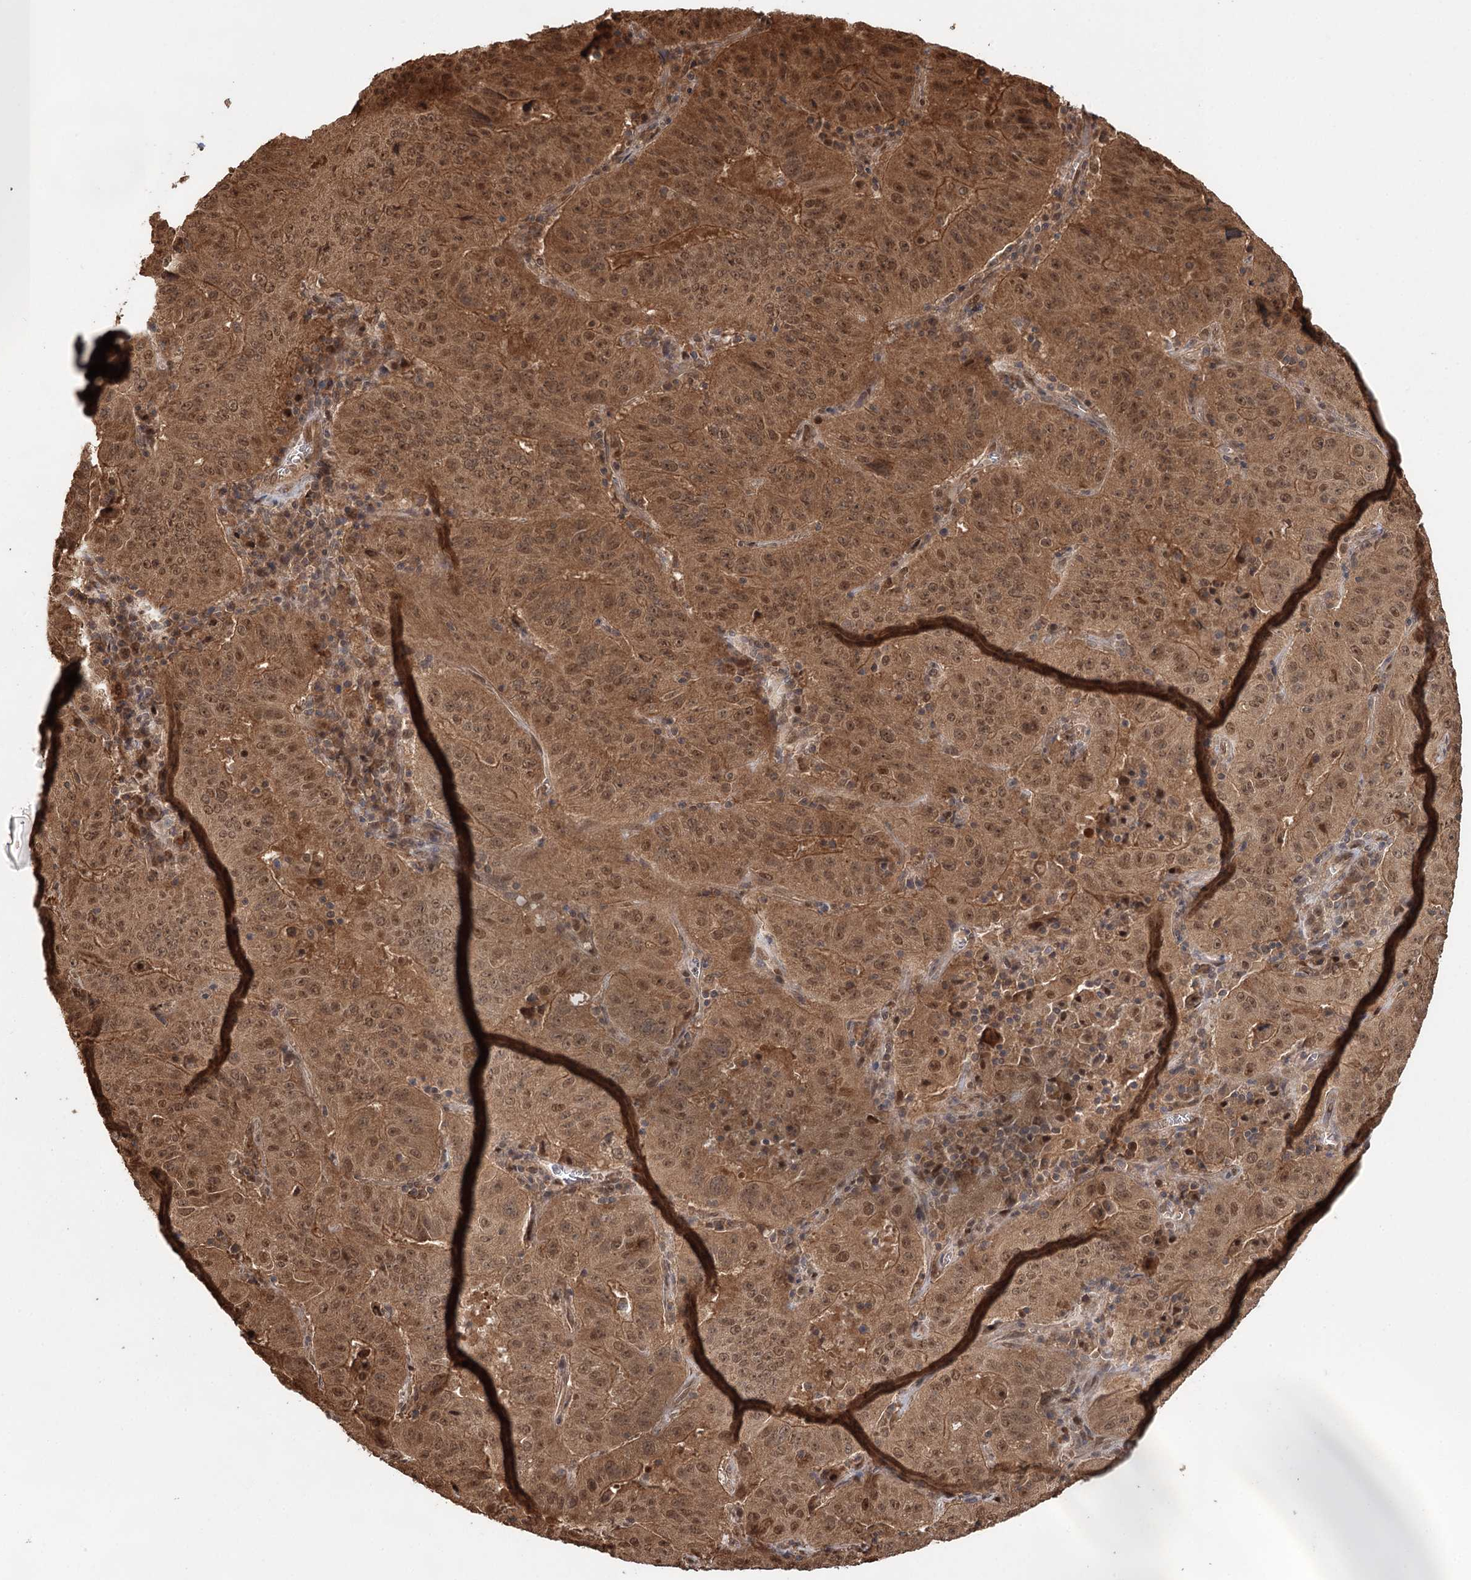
{"staining": {"intensity": "moderate", "quantity": ">75%", "location": "cytoplasmic/membranous,nuclear"}, "tissue": "pancreatic cancer", "cell_type": "Tumor cells", "image_type": "cancer", "snomed": [{"axis": "morphology", "description": "Adenocarcinoma, NOS"}, {"axis": "topography", "description": "Pancreas"}], "caption": "The immunohistochemical stain labels moderate cytoplasmic/membranous and nuclear staining in tumor cells of pancreatic cancer tissue.", "gene": "N6AMT1", "patient": {"sex": "male", "age": 63}}